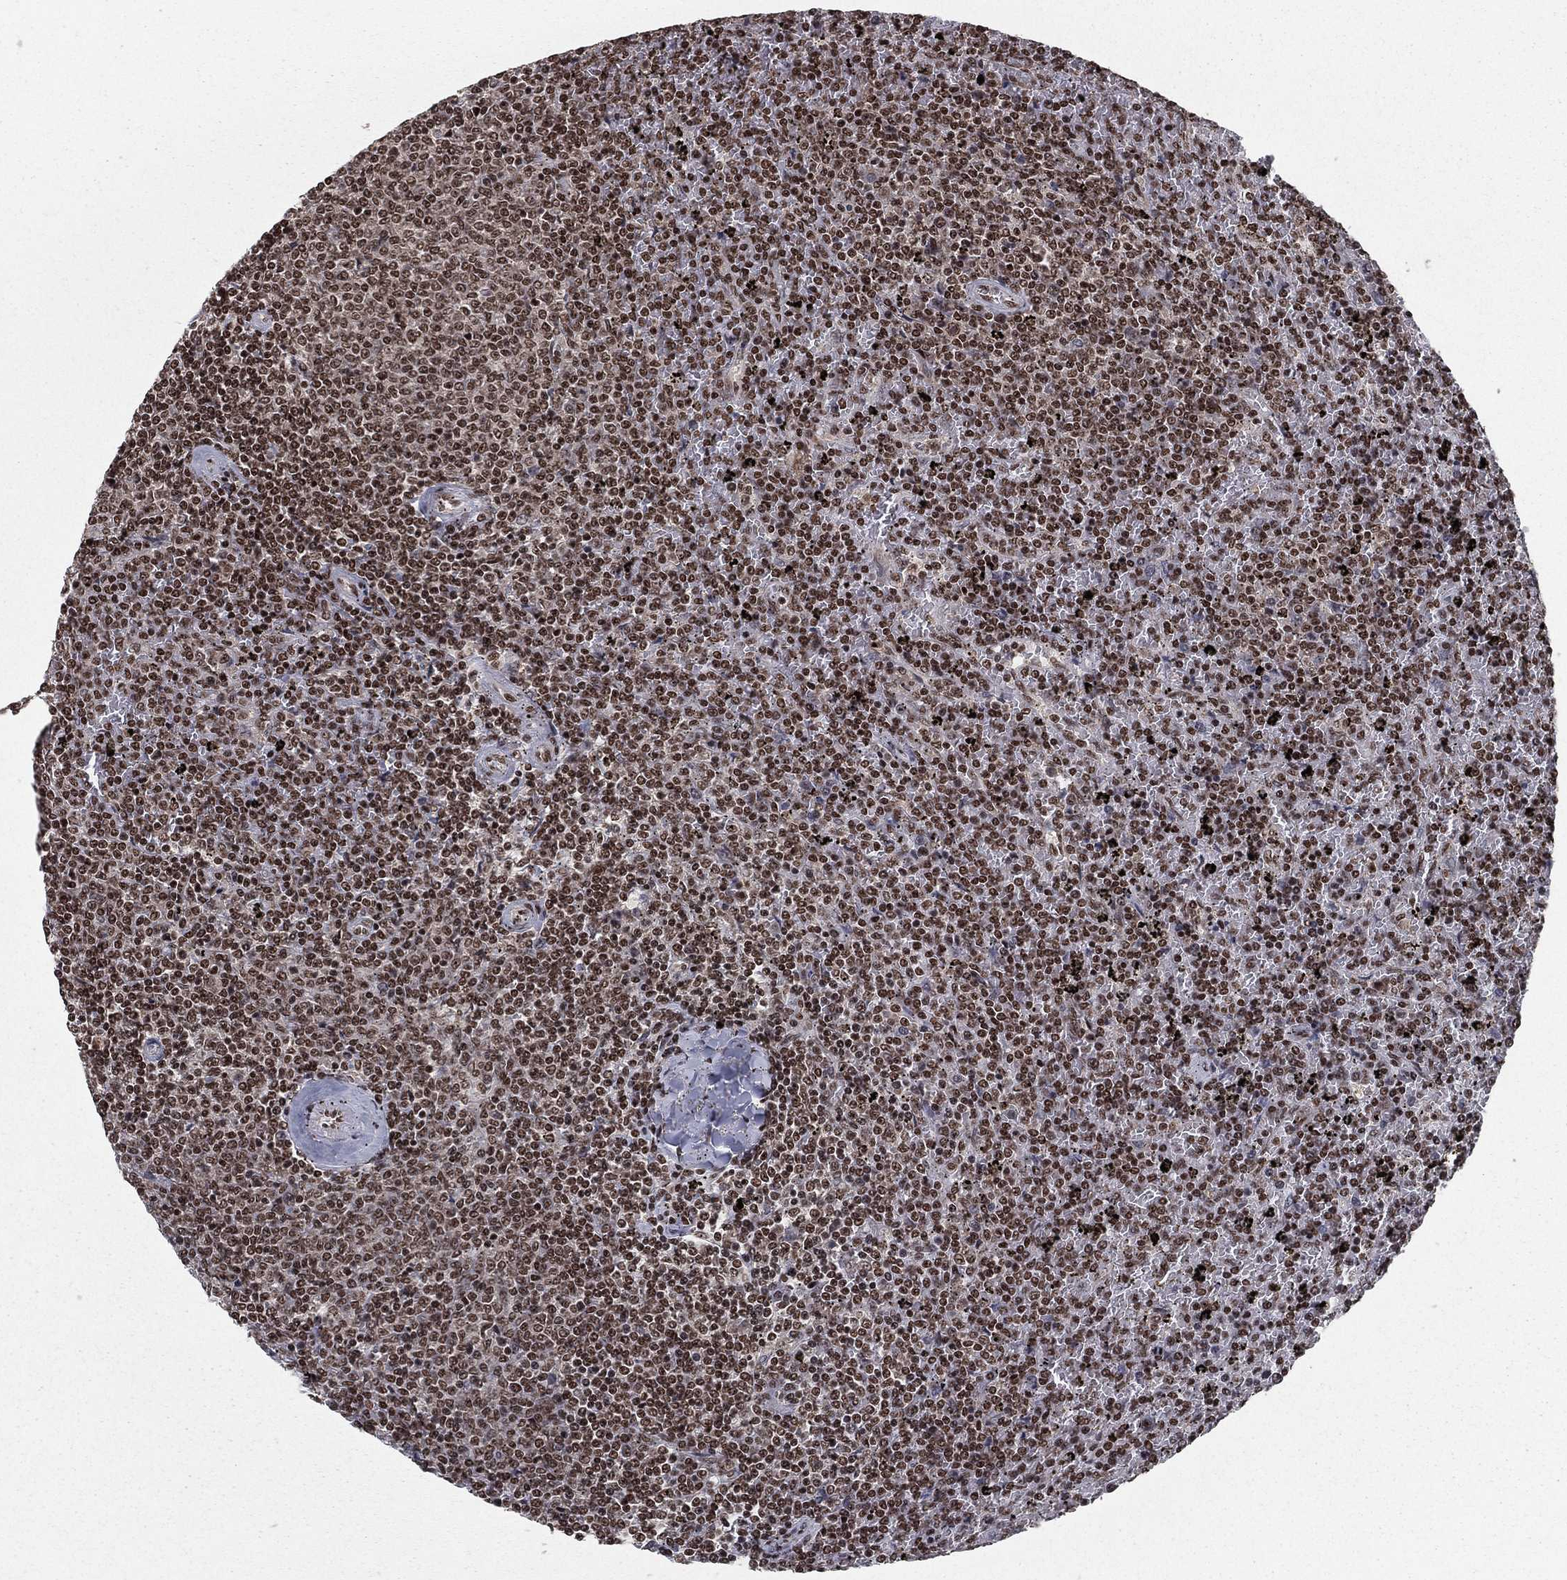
{"staining": {"intensity": "strong", "quantity": ">75%", "location": "nuclear"}, "tissue": "lymphoma", "cell_type": "Tumor cells", "image_type": "cancer", "snomed": [{"axis": "morphology", "description": "Malignant lymphoma, non-Hodgkin's type, Low grade"}, {"axis": "topography", "description": "Spleen"}], "caption": "Immunohistochemical staining of human low-grade malignant lymphoma, non-Hodgkin's type shows high levels of strong nuclear protein positivity in about >75% of tumor cells.", "gene": "NFYB", "patient": {"sex": "female", "age": 77}}